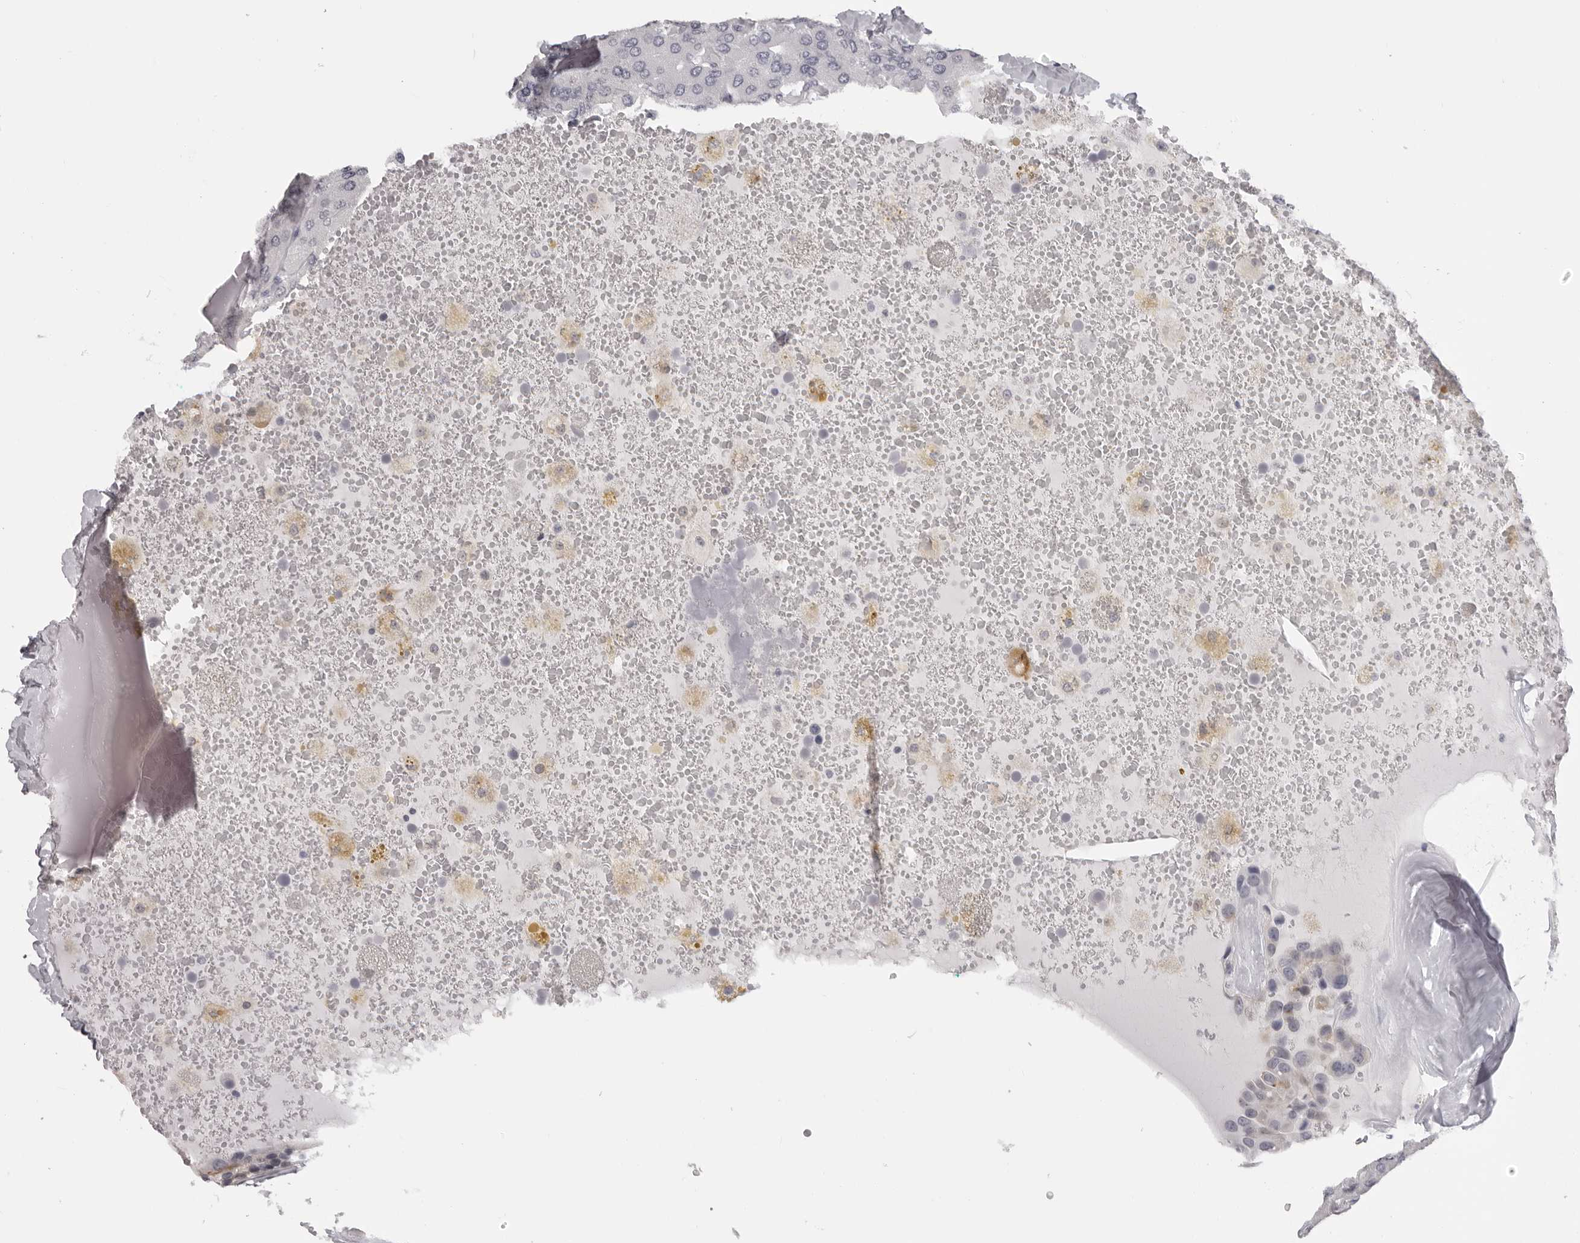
{"staining": {"intensity": "negative", "quantity": "none", "location": "none"}, "tissue": "parathyroid gland", "cell_type": "Glandular cells", "image_type": "normal", "snomed": [{"axis": "morphology", "description": "Normal tissue, NOS"}, {"axis": "morphology", "description": "Adenoma, NOS"}, {"axis": "topography", "description": "Parathyroid gland"}], "caption": "This histopathology image is of unremarkable parathyroid gland stained with immunohistochemistry (IHC) to label a protein in brown with the nuclei are counter-stained blue. There is no expression in glandular cells.", "gene": "DNALI1", "patient": {"sex": "female", "age": 86}}